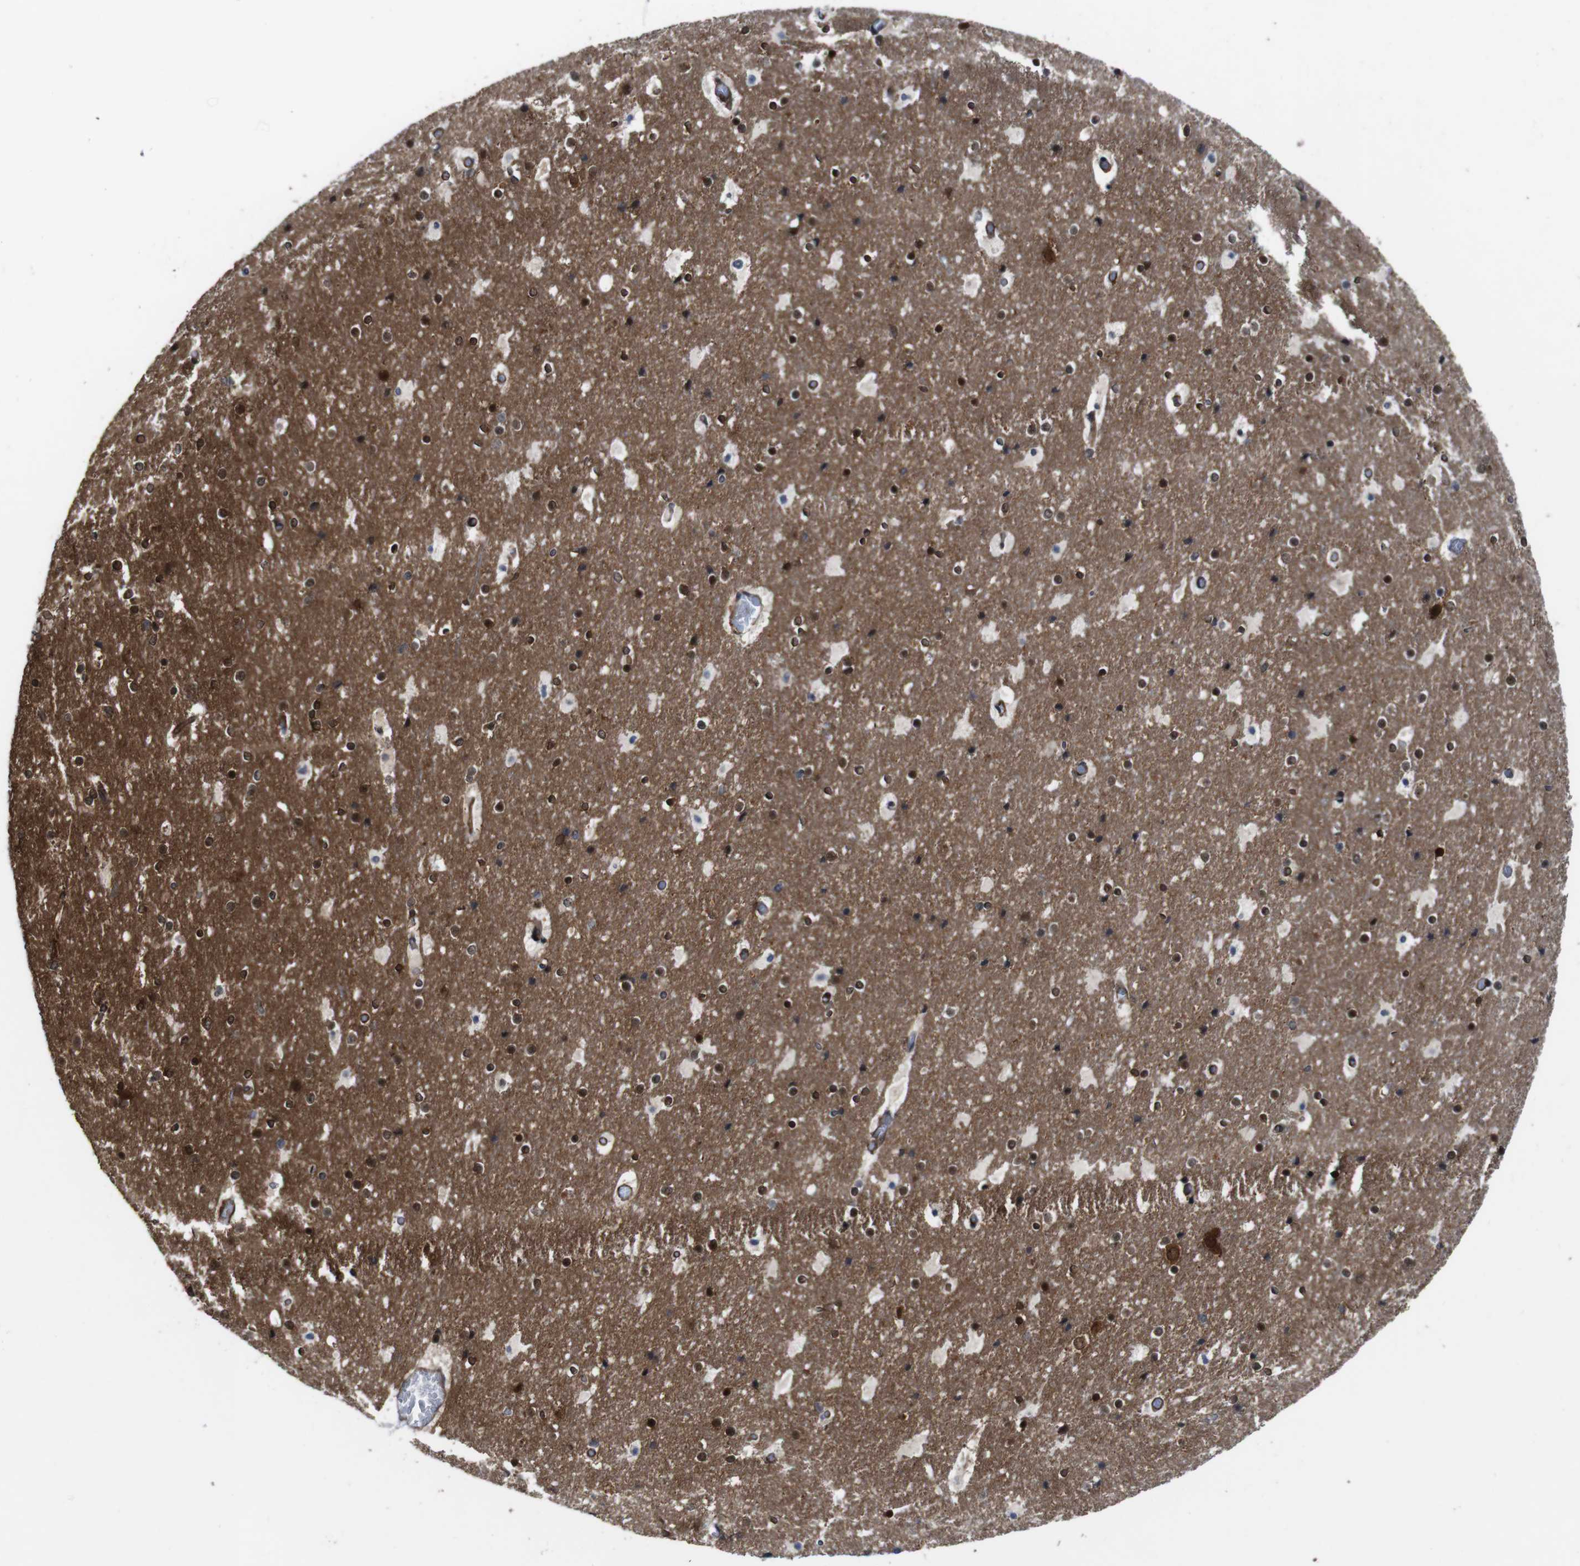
{"staining": {"intensity": "moderate", "quantity": ">75%", "location": "cytoplasmic/membranous"}, "tissue": "cerebral cortex", "cell_type": "Endothelial cells", "image_type": "normal", "snomed": [{"axis": "morphology", "description": "Normal tissue, NOS"}, {"axis": "topography", "description": "Cerebral cortex"}], "caption": "Cerebral cortex stained for a protein displays moderate cytoplasmic/membranous positivity in endothelial cells. (DAB = brown stain, brightfield microscopy at high magnification).", "gene": "PTGER4", "patient": {"sex": "male", "age": 57}}